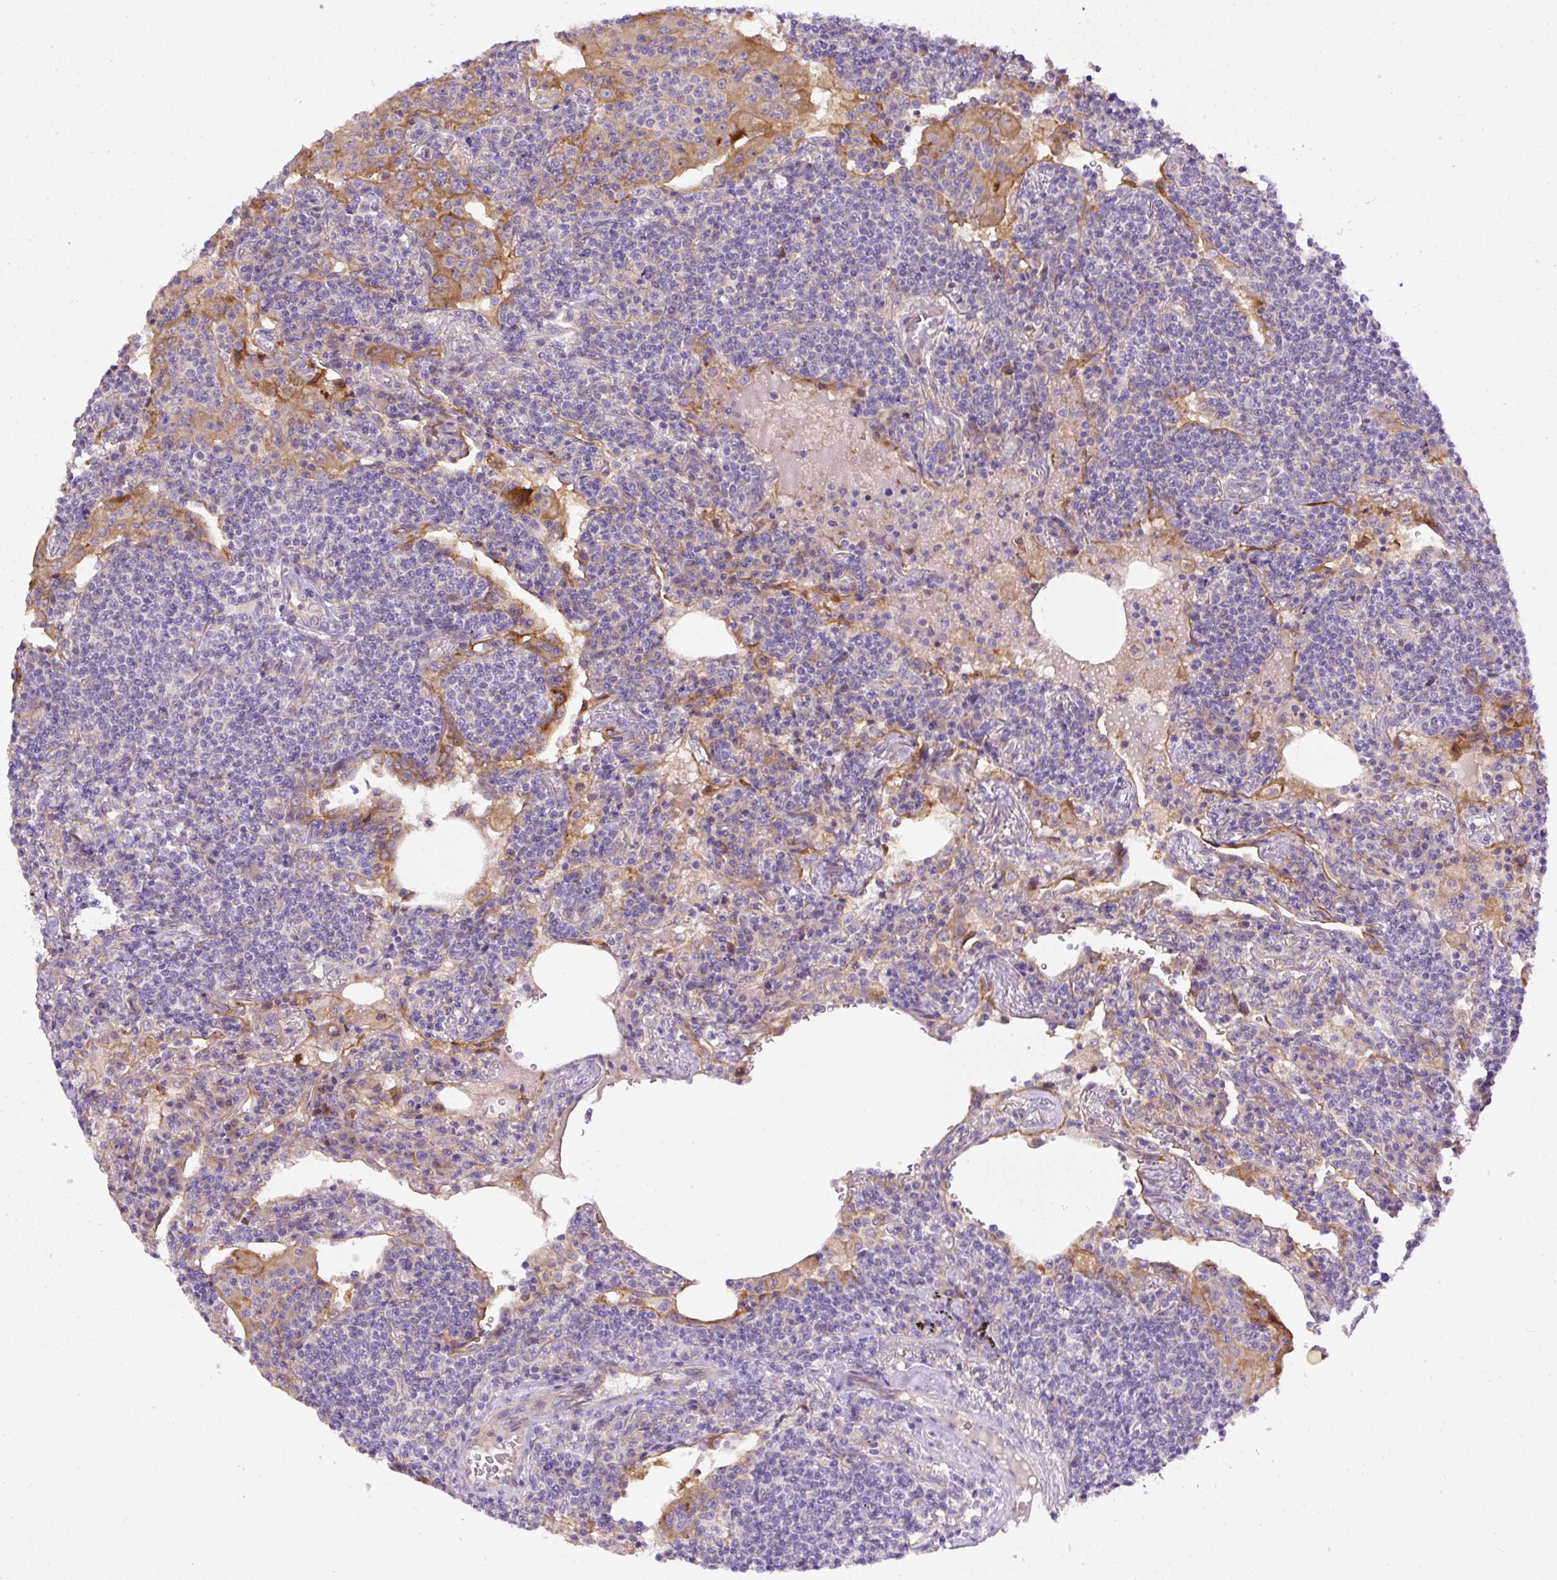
{"staining": {"intensity": "negative", "quantity": "none", "location": "none"}, "tissue": "lymphoma", "cell_type": "Tumor cells", "image_type": "cancer", "snomed": [{"axis": "morphology", "description": "Malignant lymphoma, non-Hodgkin's type, Low grade"}, {"axis": "topography", "description": "Lung"}], "caption": "Tumor cells show no significant staining in malignant lymphoma, non-Hodgkin's type (low-grade). (IHC, brightfield microscopy, high magnification).", "gene": "DAPK1", "patient": {"sex": "female", "age": 71}}